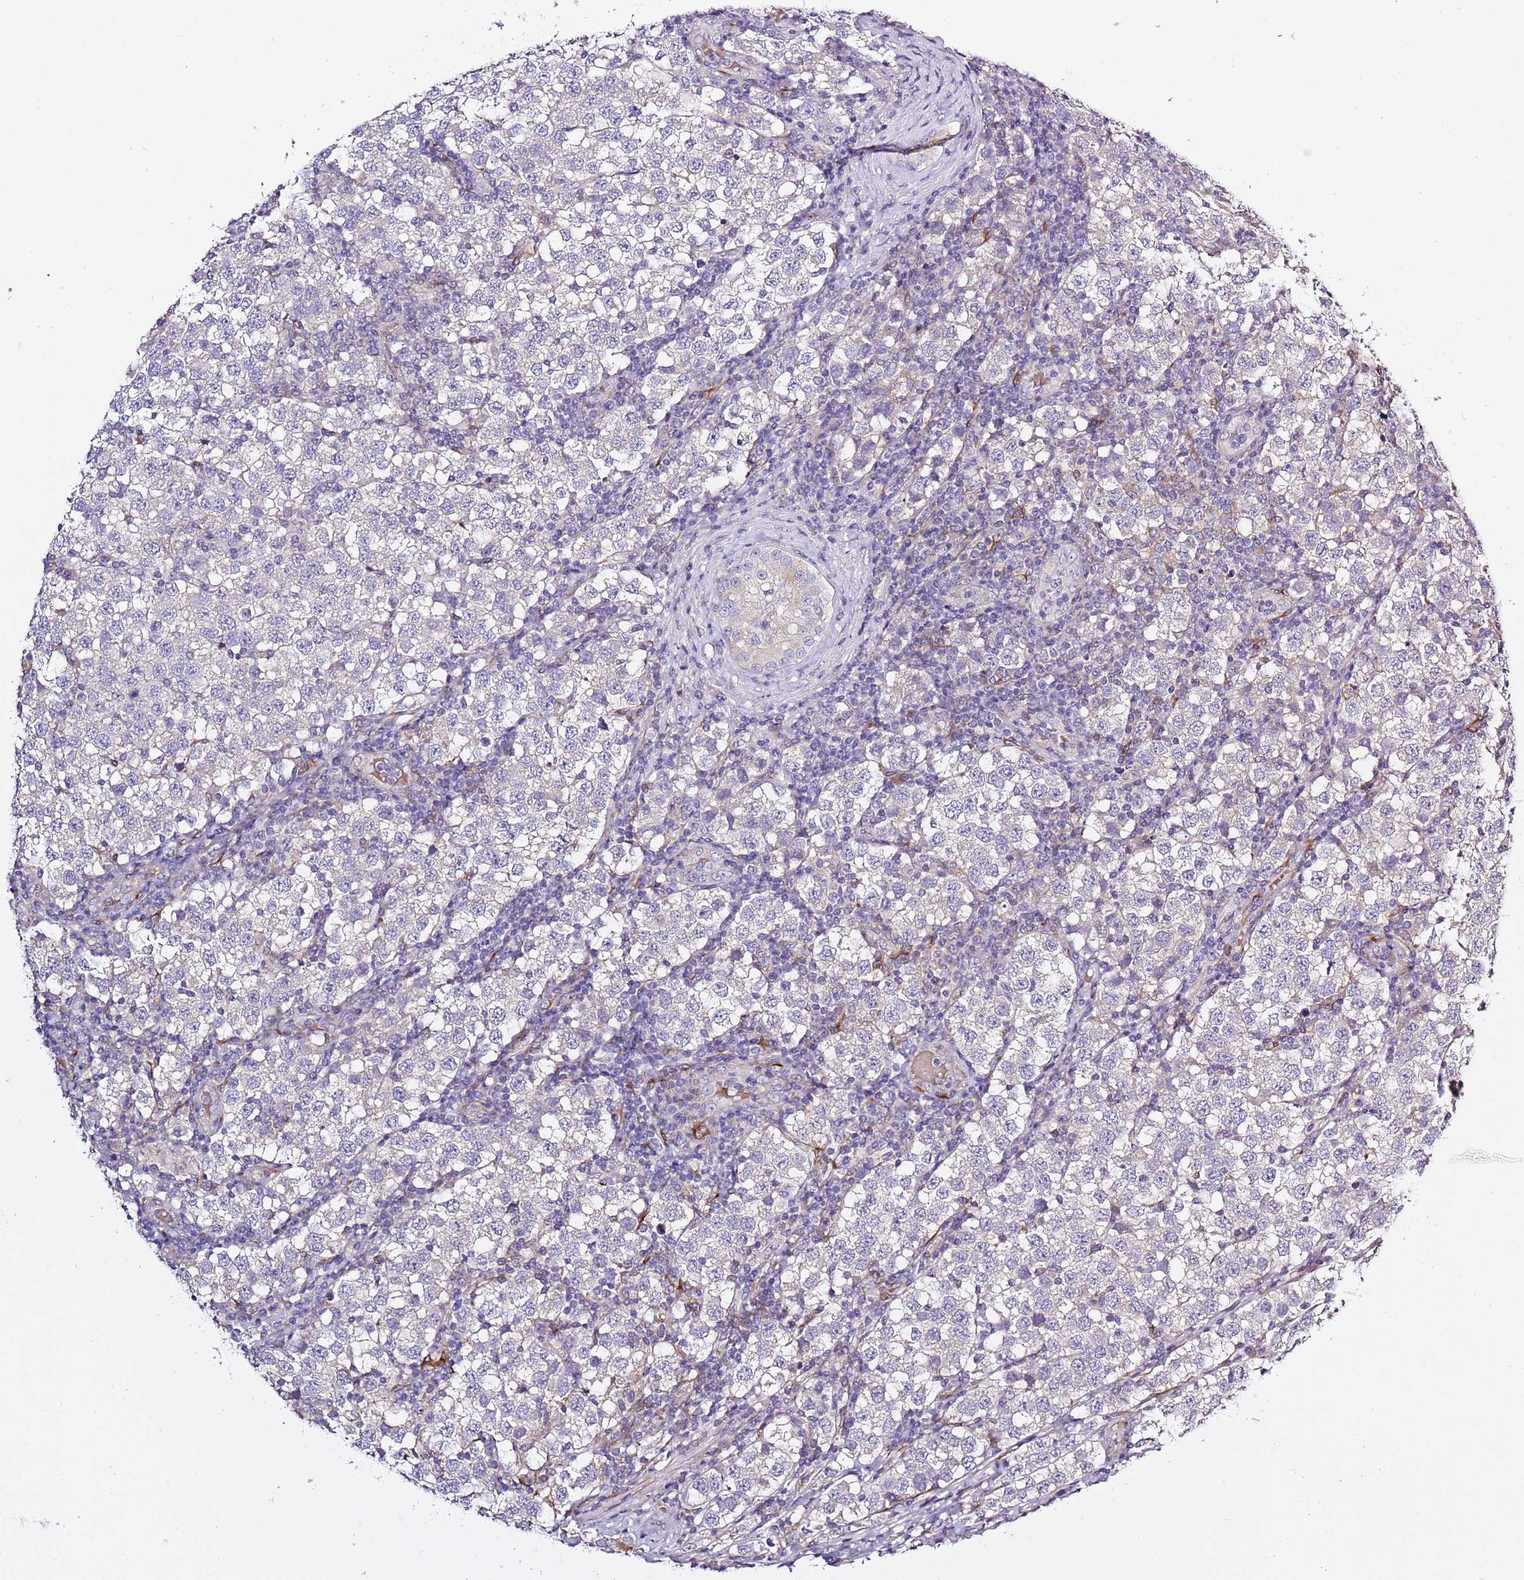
{"staining": {"intensity": "negative", "quantity": "none", "location": "none"}, "tissue": "testis cancer", "cell_type": "Tumor cells", "image_type": "cancer", "snomed": [{"axis": "morphology", "description": "Seminoma, NOS"}, {"axis": "topography", "description": "Testis"}], "caption": "Photomicrograph shows no protein staining in tumor cells of testis cancer tissue. Nuclei are stained in blue.", "gene": "RFK", "patient": {"sex": "male", "age": 34}}